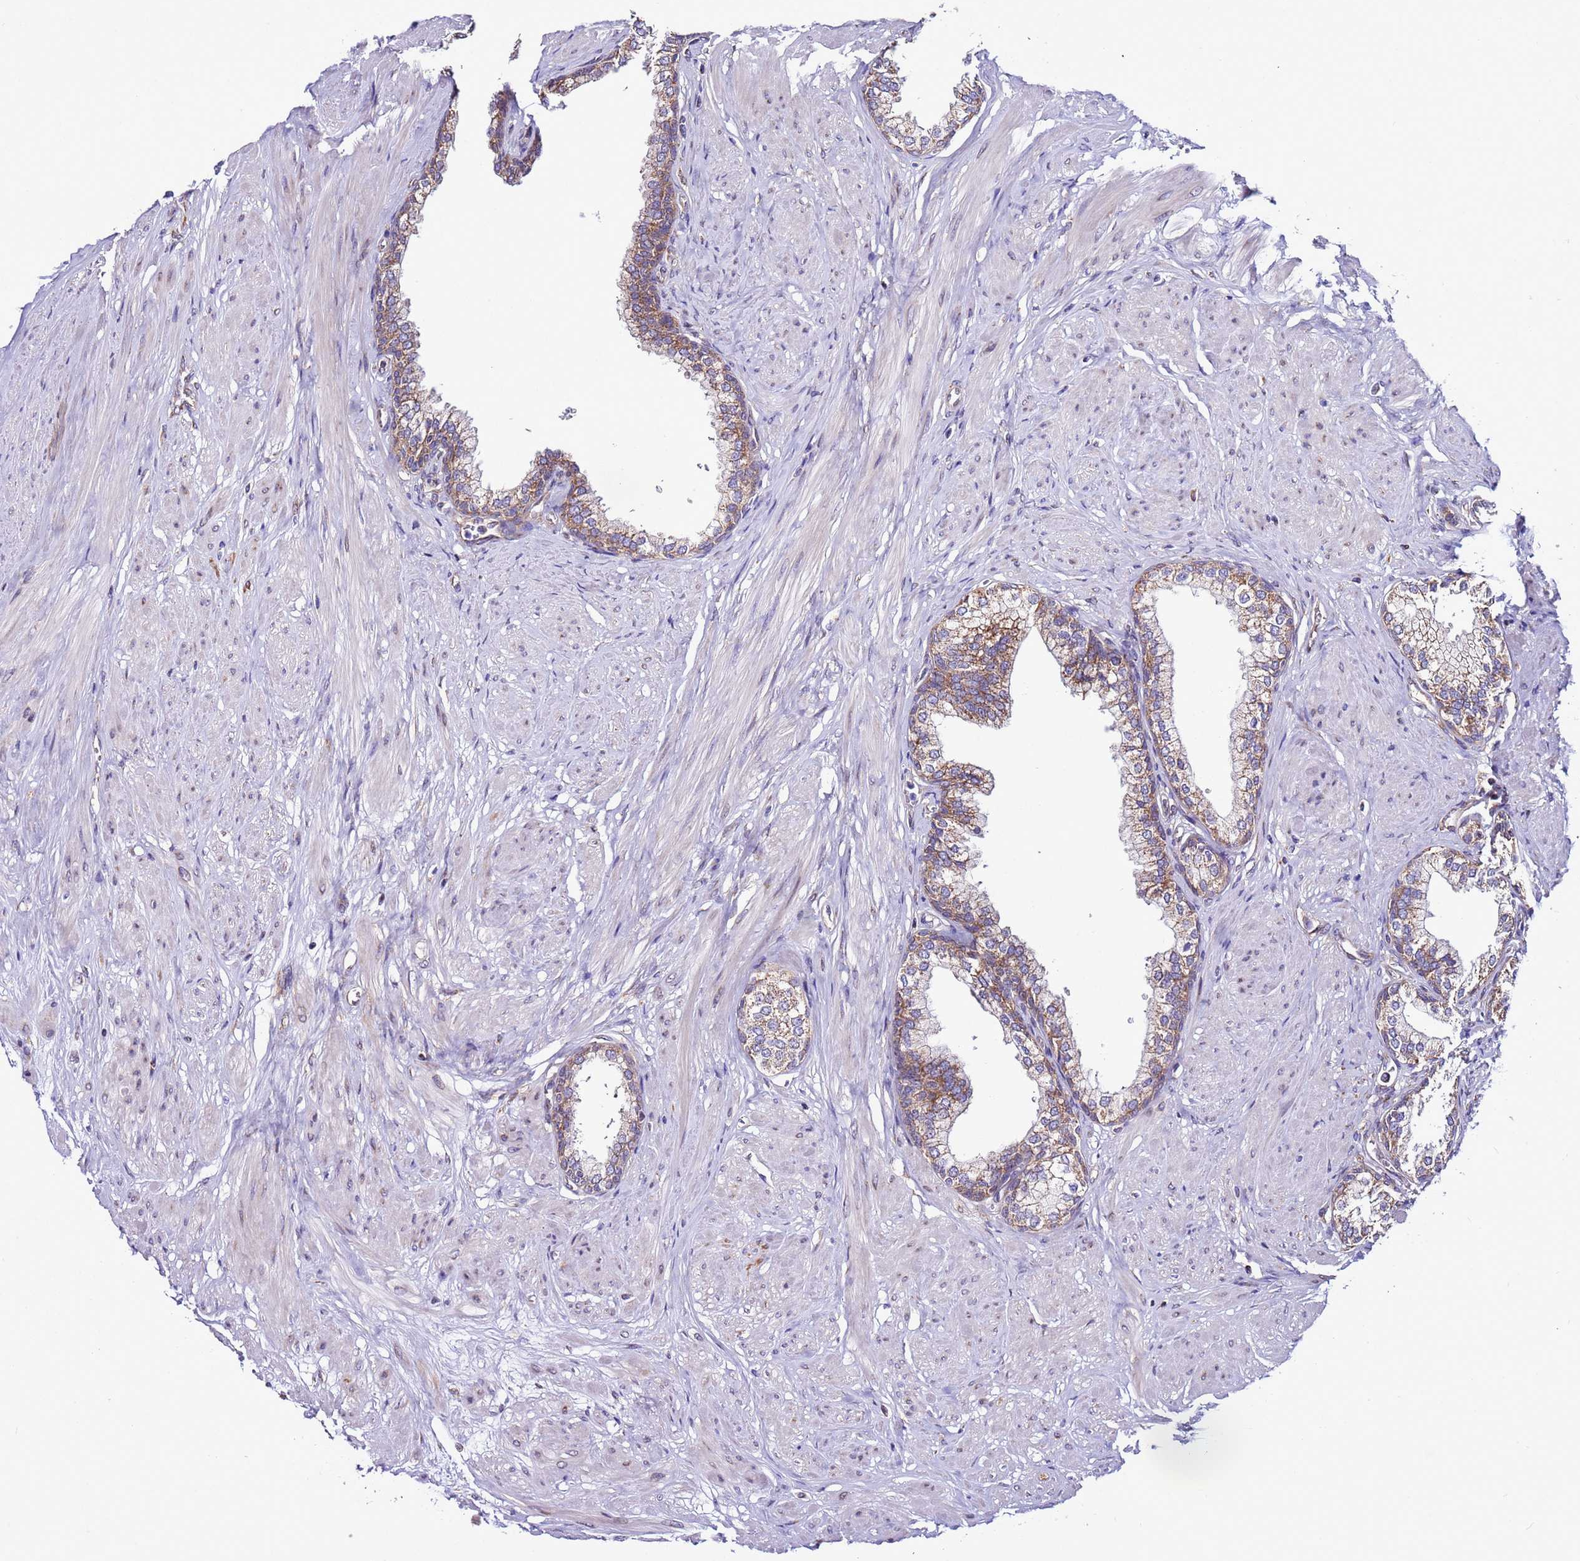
{"staining": {"intensity": "moderate", "quantity": ">75%", "location": "cytoplasmic/membranous"}, "tissue": "prostate", "cell_type": "Glandular cells", "image_type": "normal", "snomed": [{"axis": "morphology", "description": "Normal tissue, NOS"}, {"axis": "morphology", "description": "Urothelial carcinoma, Low grade"}, {"axis": "topography", "description": "Urinary bladder"}, {"axis": "topography", "description": "Prostate"}], "caption": "Protein staining exhibits moderate cytoplasmic/membranous positivity in about >75% of glandular cells in unremarkable prostate.", "gene": "AHI1", "patient": {"sex": "male", "age": 60}}